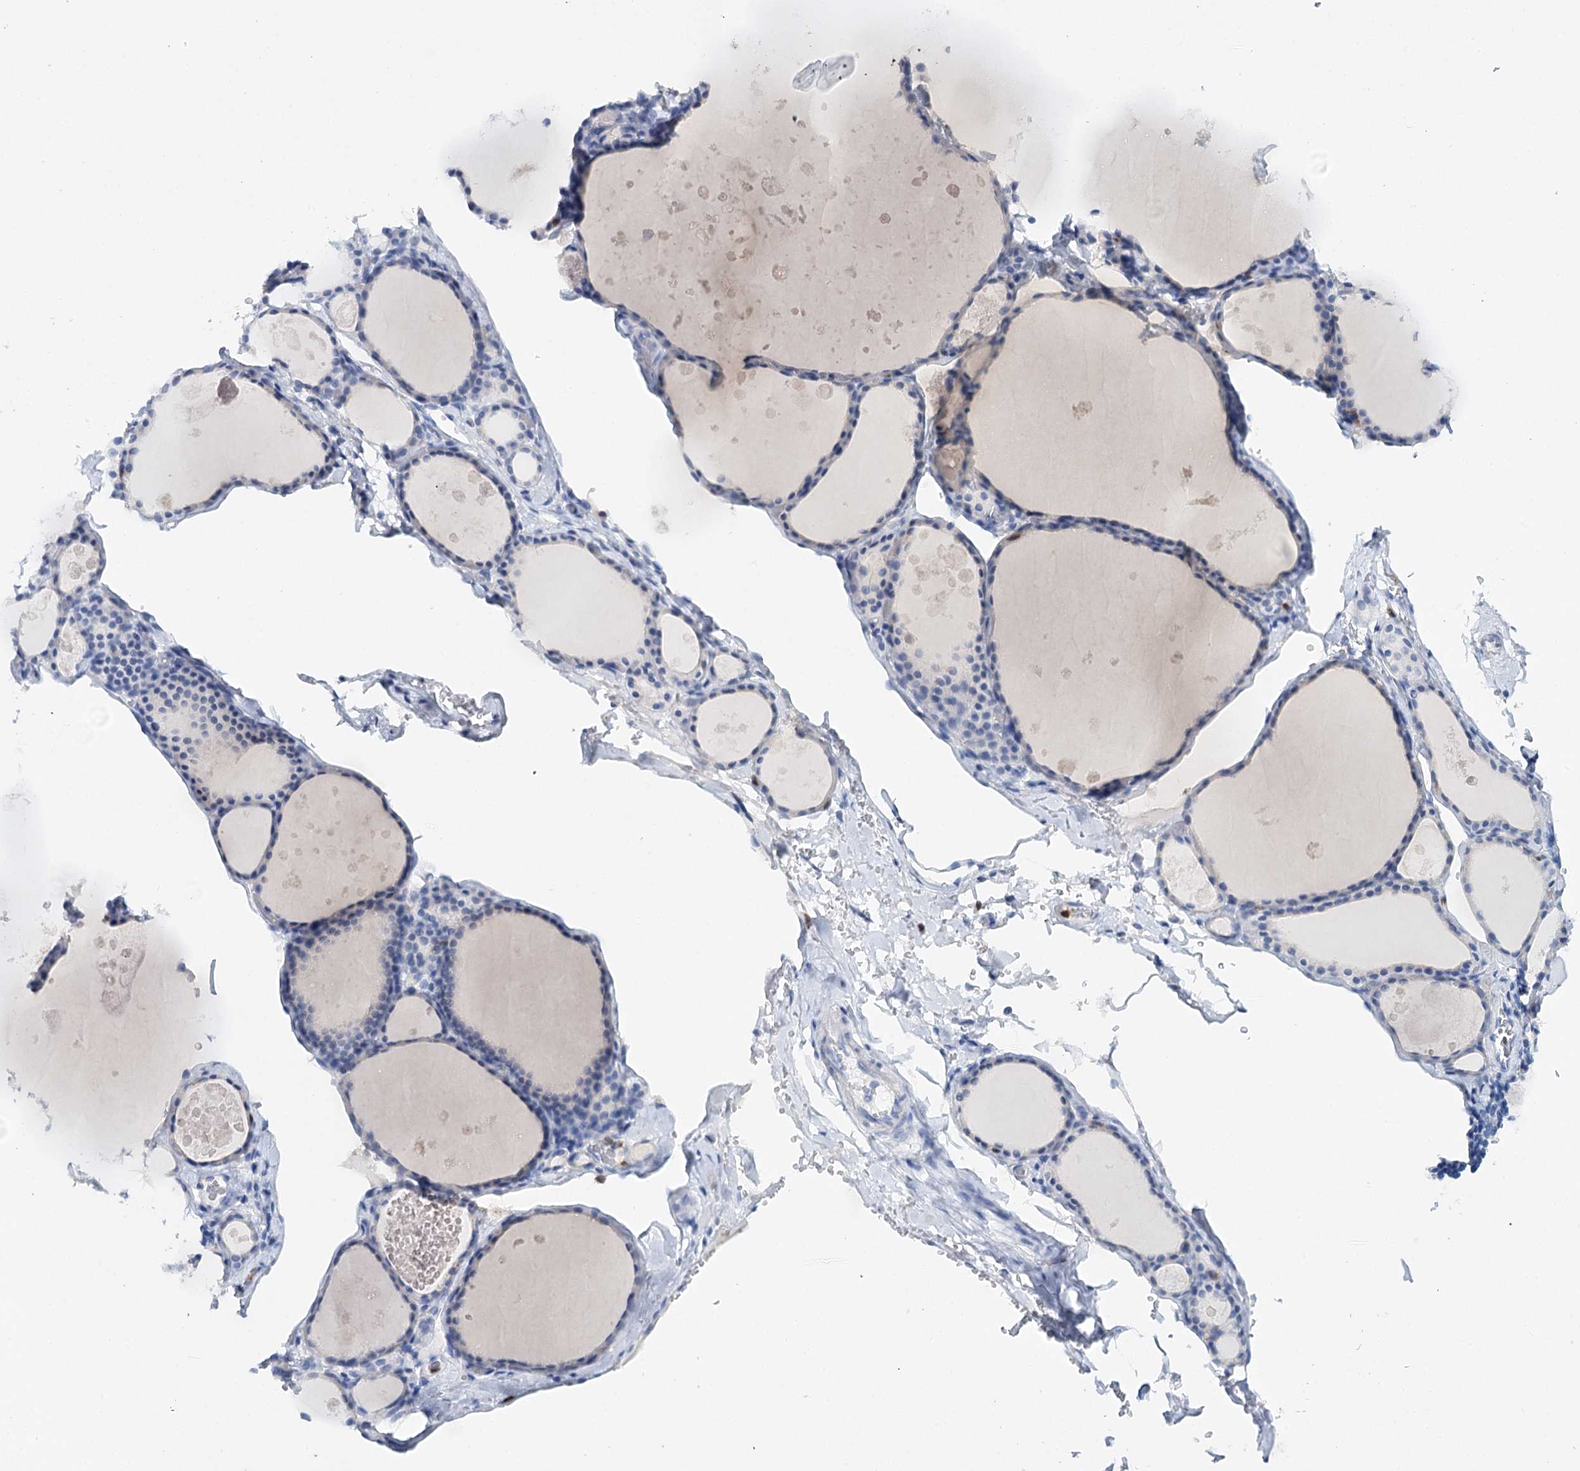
{"staining": {"intensity": "negative", "quantity": "none", "location": "none"}, "tissue": "thyroid gland", "cell_type": "Glandular cells", "image_type": "normal", "snomed": [{"axis": "morphology", "description": "Normal tissue, NOS"}, {"axis": "topography", "description": "Thyroid gland"}], "caption": "Glandular cells are negative for protein expression in unremarkable human thyroid gland.", "gene": "CEACAM8", "patient": {"sex": "male", "age": 56}}